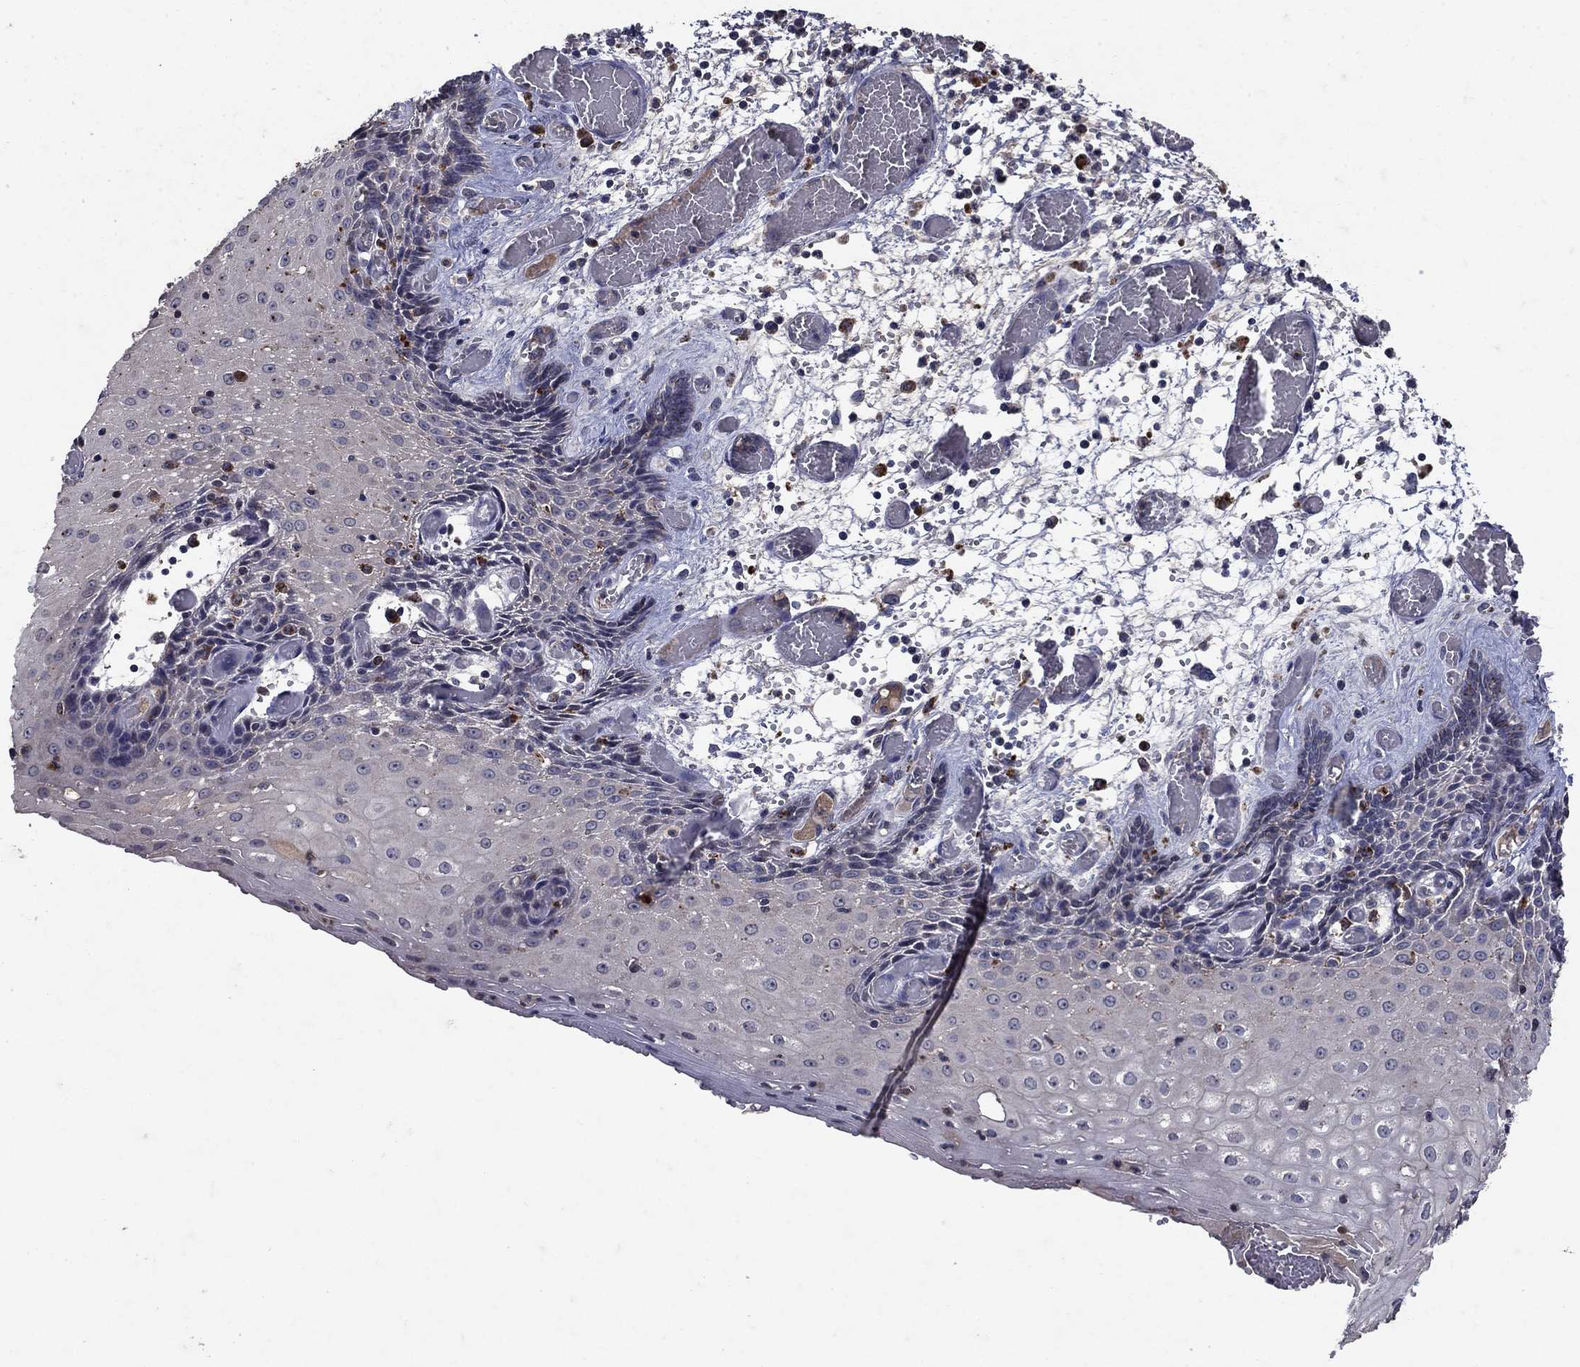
{"staining": {"intensity": "negative", "quantity": "none", "location": "none"}, "tissue": "esophagus", "cell_type": "Squamous epithelial cells", "image_type": "normal", "snomed": [{"axis": "morphology", "description": "Normal tissue, NOS"}, {"axis": "topography", "description": "Esophagus"}], "caption": "The photomicrograph demonstrates no staining of squamous epithelial cells in benign esophagus. Nuclei are stained in blue.", "gene": "NPC2", "patient": {"sex": "male", "age": 58}}